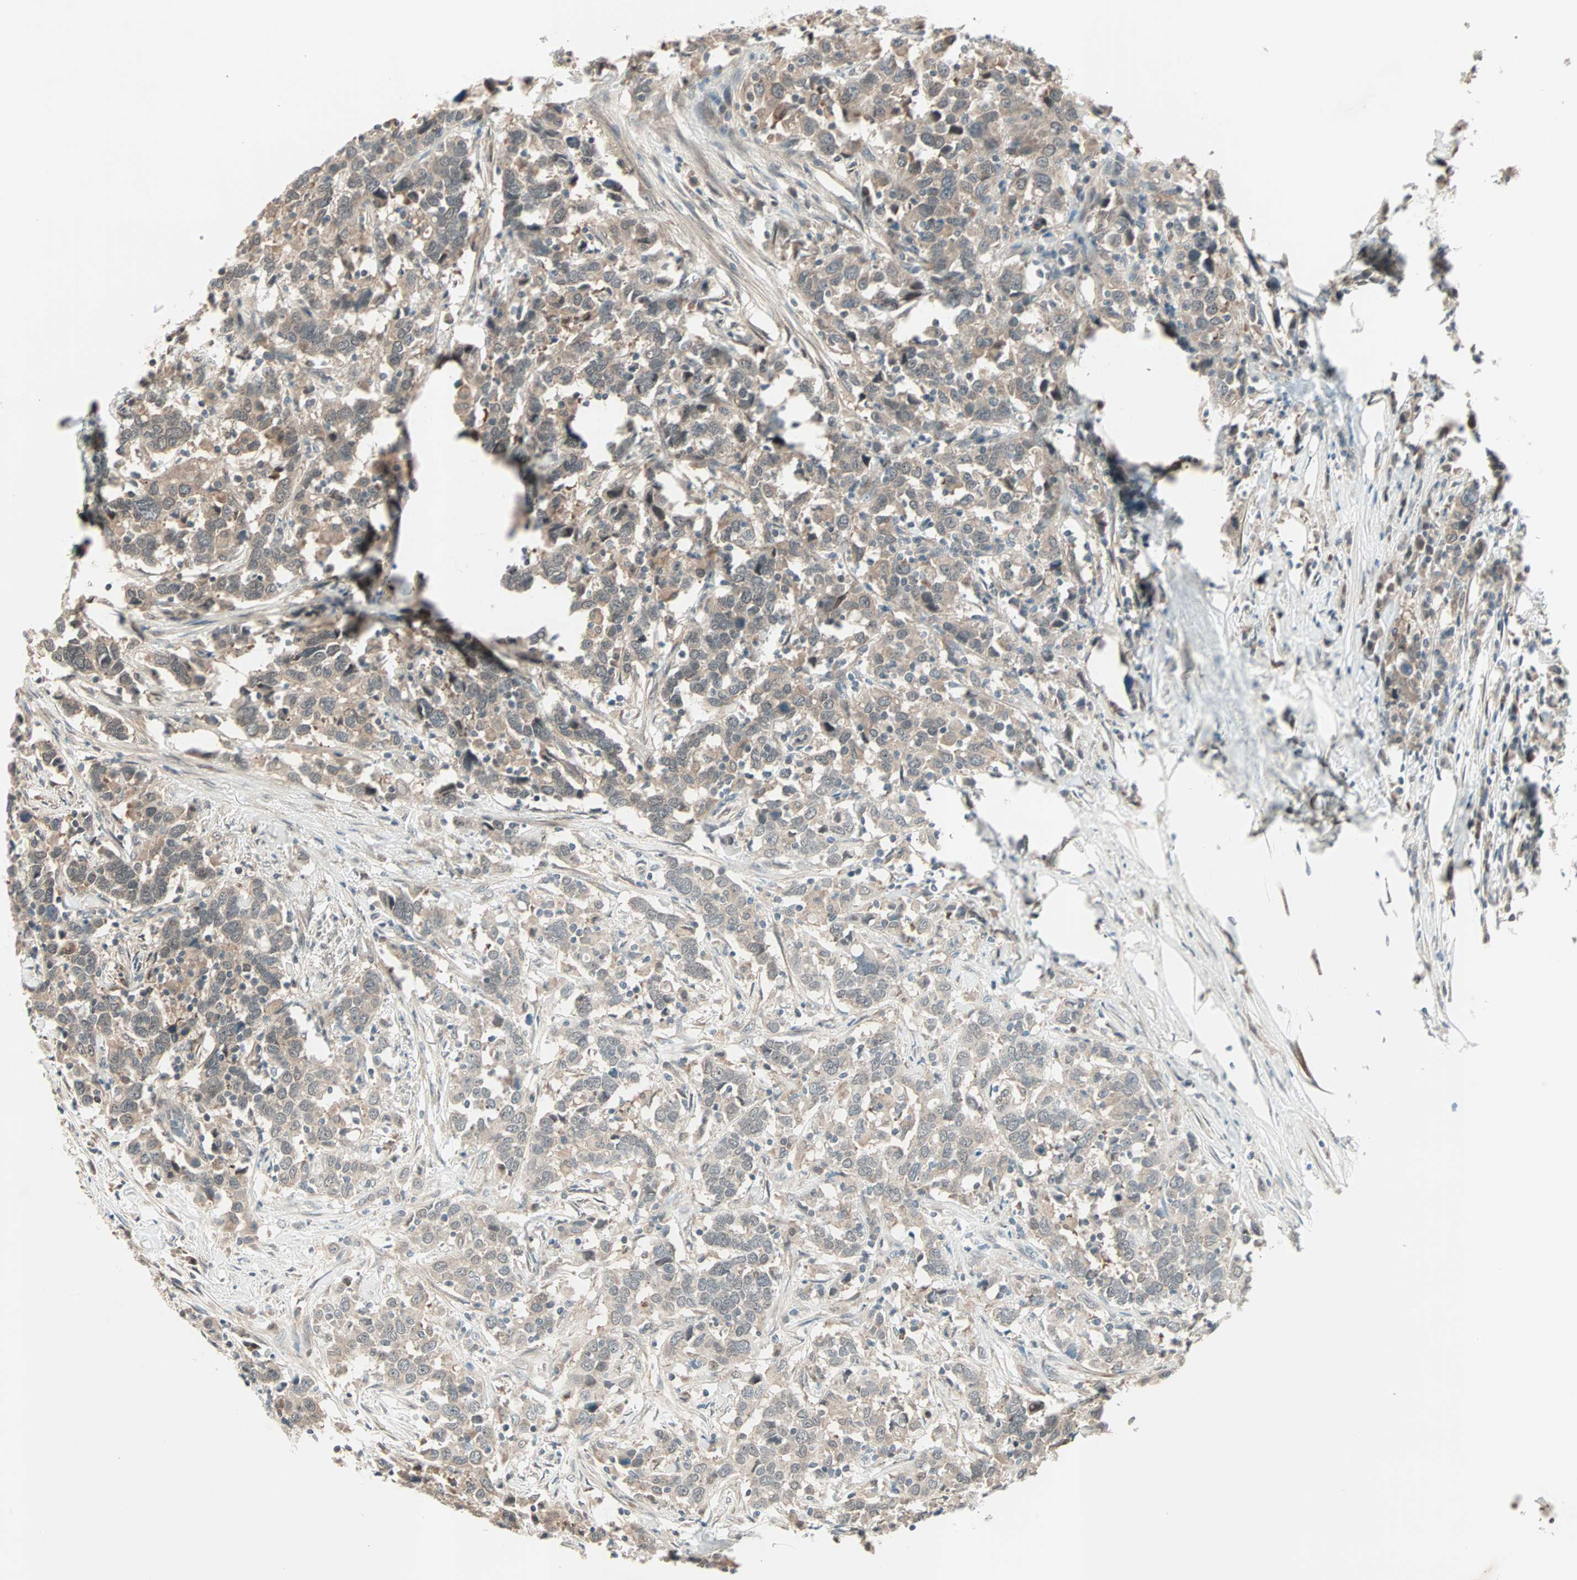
{"staining": {"intensity": "weak", "quantity": ">75%", "location": "cytoplasmic/membranous"}, "tissue": "urothelial cancer", "cell_type": "Tumor cells", "image_type": "cancer", "snomed": [{"axis": "morphology", "description": "Urothelial carcinoma, High grade"}, {"axis": "topography", "description": "Urinary bladder"}], "caption": "DAB immunohistochemical staining of human urothelial carcinoma (high-grade) demonstrates weak cytoplasmic/membranous protein positivity in approximately >75% of tumor cells.", "gene": "PGBD1", "patient": {"sex": "male", "age": 61}}